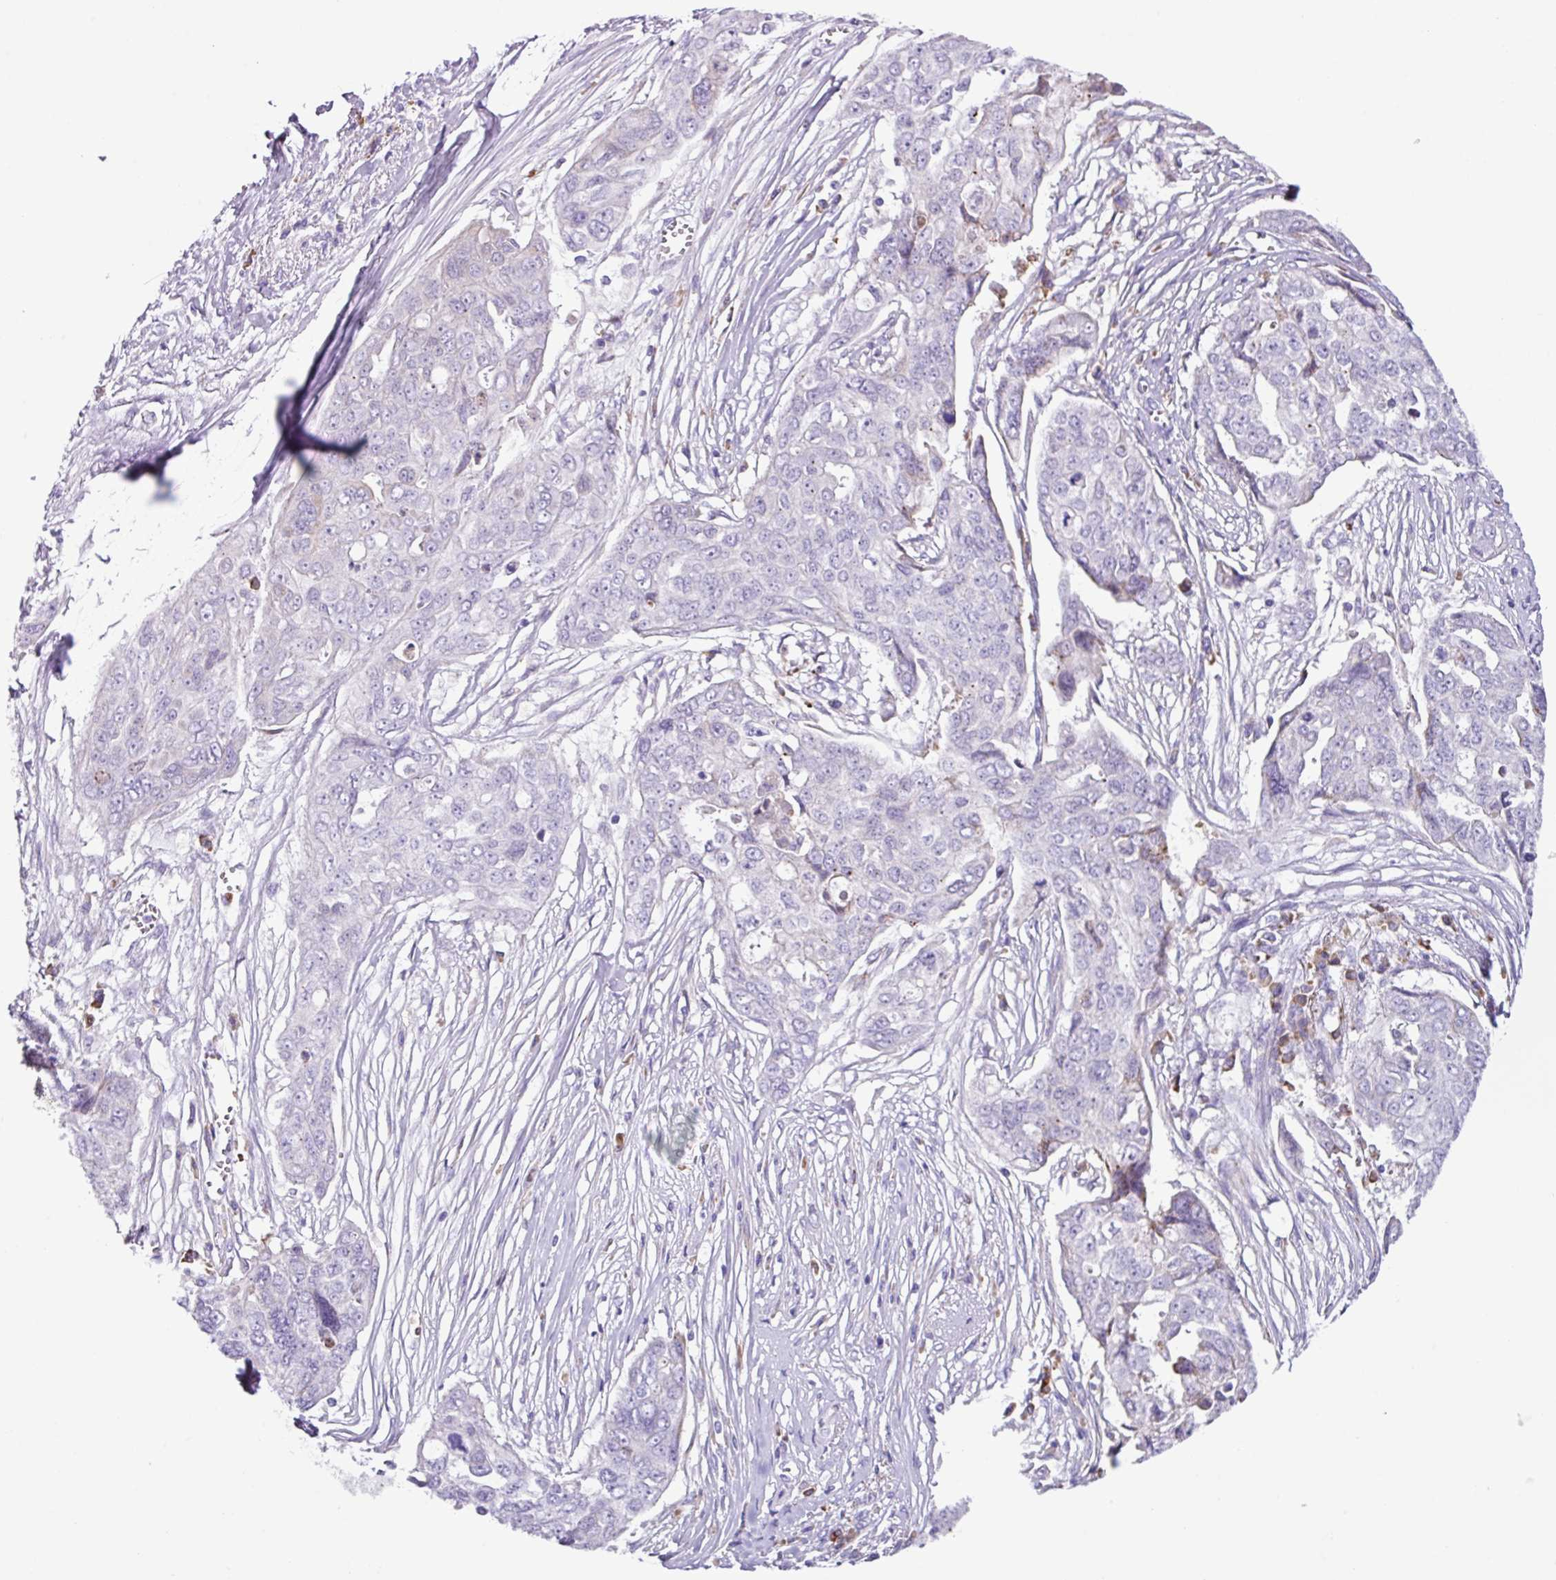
{"staining": {"intensity": "negative", "quantity": "none", "location": "none"}, "tissue": "ovarian cancer", "cell_type": "Tumor cells", "image_type": "cancer", "snomed": [{"axis": "morphology", "description": "Carcinoma, endometroid"}, {"axis": "topography", "description": "Ovary"}], "caption": "Immunohistochemistry photomicrograph of ovarian cancer stained for a protein (brown), which exhibits no expression in tumor cells.", "gene": "RGS21", "patient": {"sex": "female", "age": 70}}